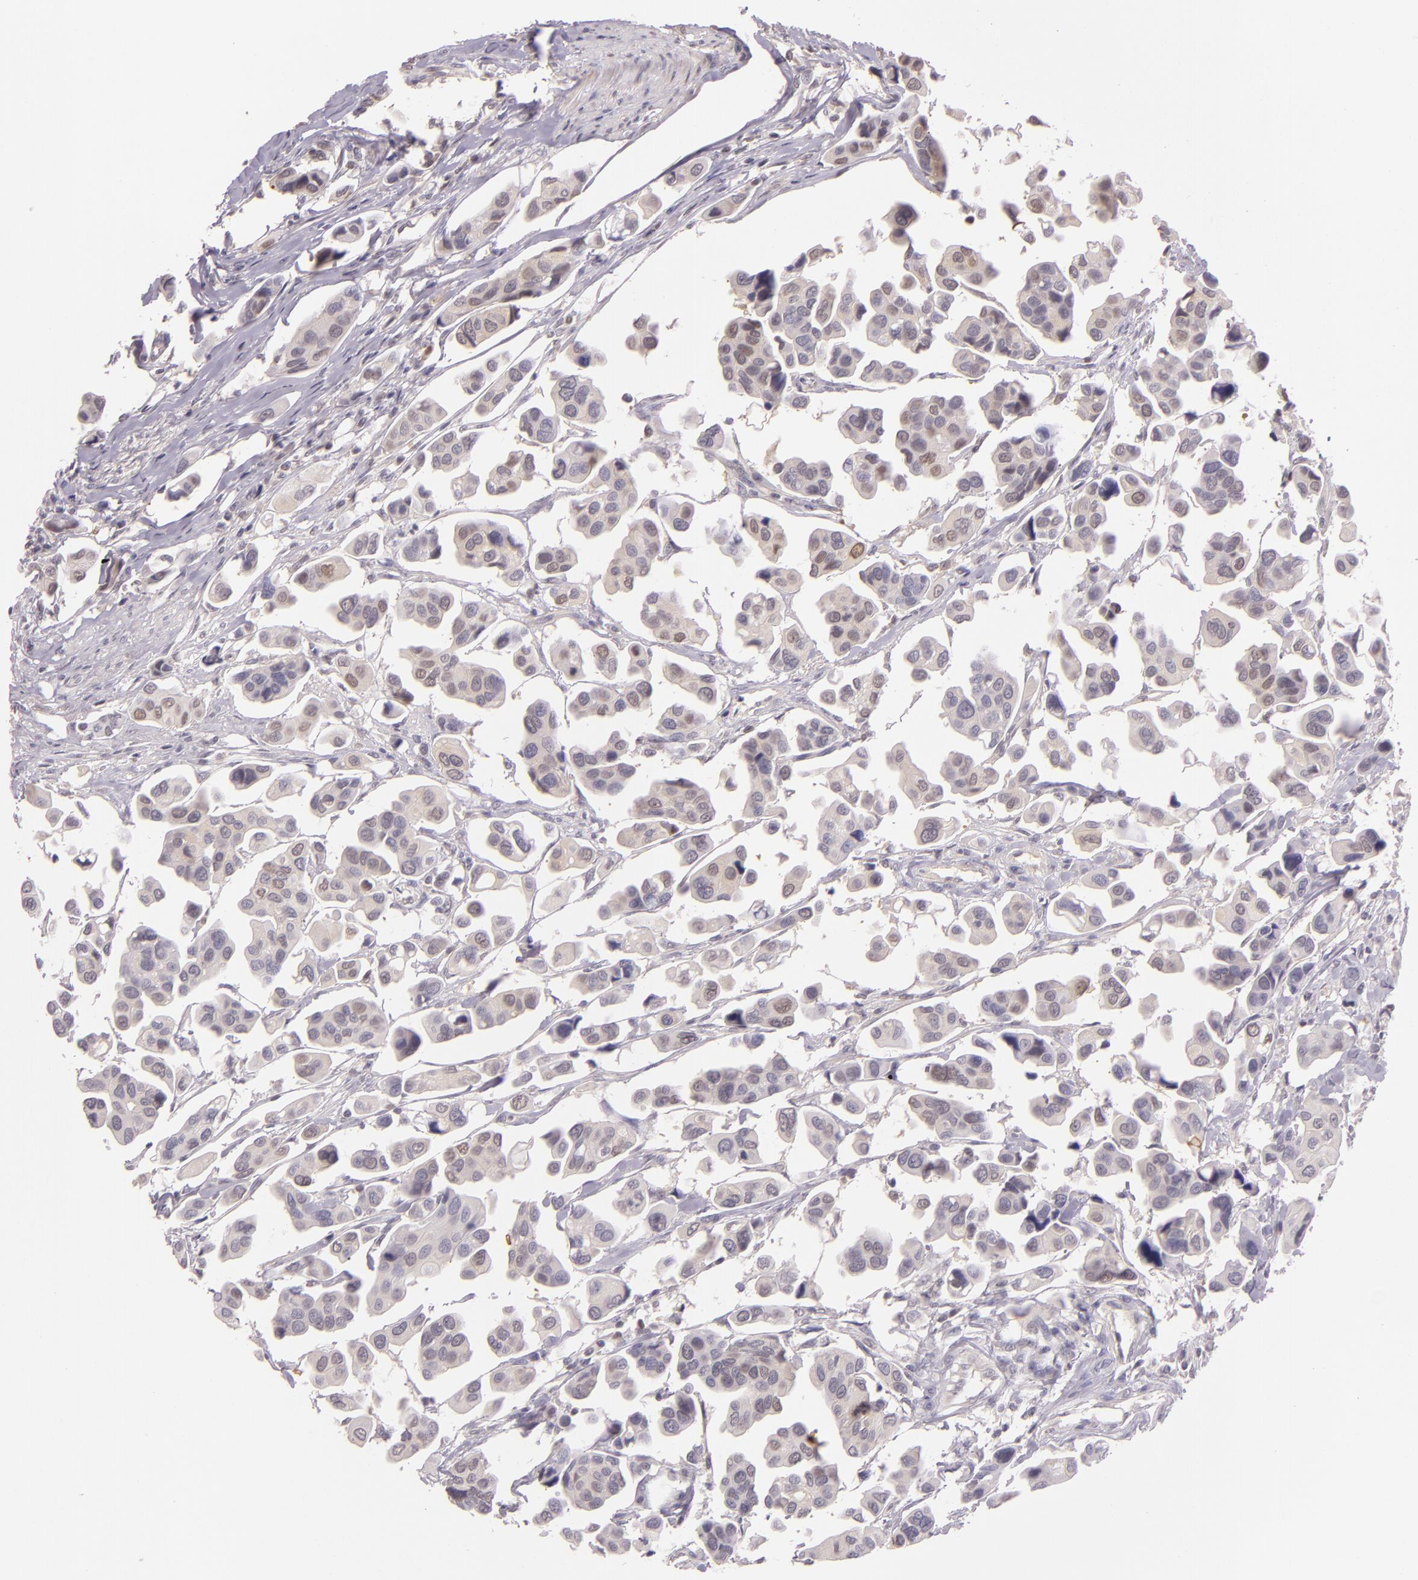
{"staining": {"intensity": "weak", "quantity": "<25%", "location": "cytoplasmic/membranous,nuclear"}, "tissue": "urothelial cancer", "cell_type": "Tumor cells", "image_type": "cancer", "snomed": [{"axis": "morphology", "description": "Adenocarcinoma, NOS"}, {"axis": "topography", "description": "Urinary bladder"}], "caption": "IHC of human urothelial cancer displays no expression in tumor cells.", "gene": "HSPA8", "patient": {"sex": "male", "age": 61}}